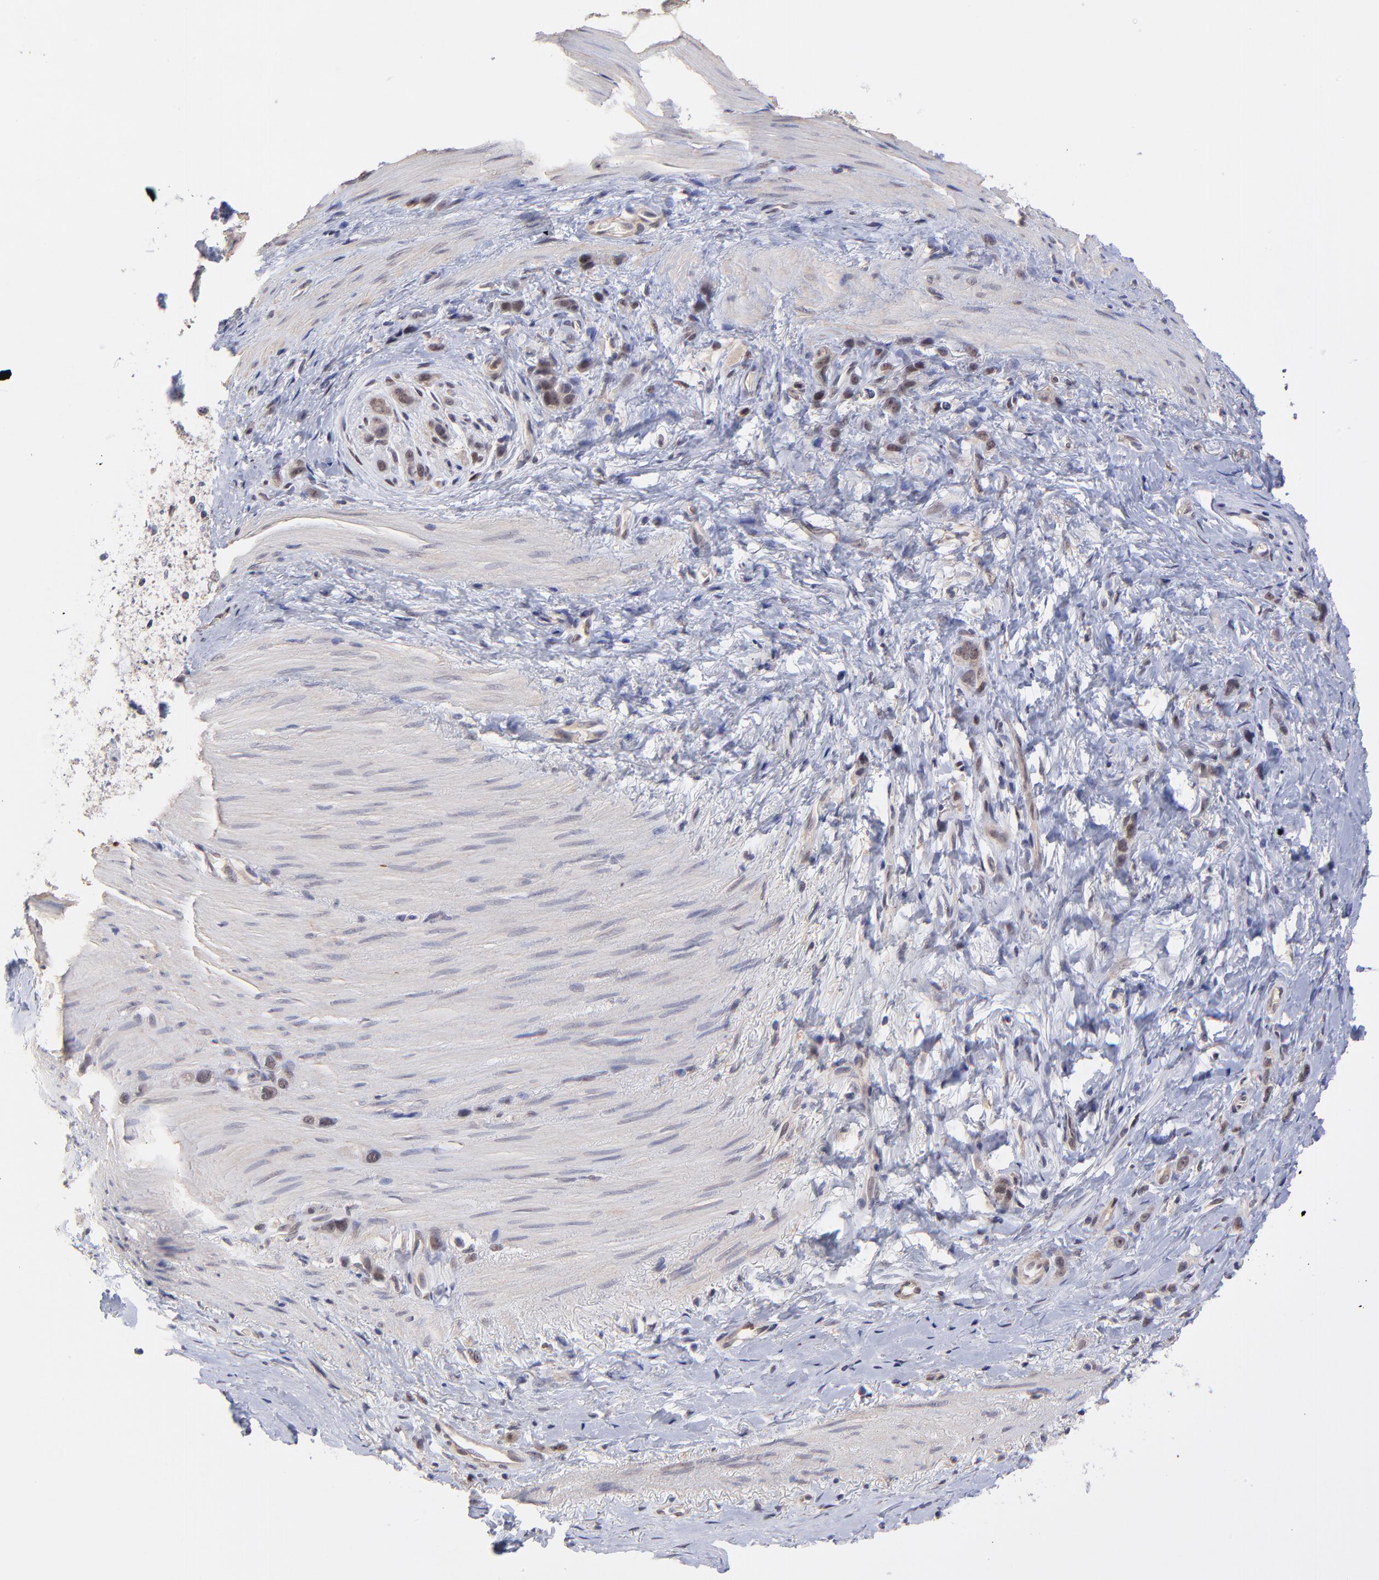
{"staining": {"intensity": "weak", "quantity": ">75%", "location": "cytoplasmic/membranous"}, "tissue": "stomach cancer", "cell_type": "Tumor cells", "image_type": "cancer", "snomed": [{"axis": "morphology", "description": "Normal tissue, NOS"}, {"axis": "morphology", "description": "Adenocarcinoma, NOS"}, {"axis": "morphology", "description": "Adenocarcinoma, High grade"}, {"axis": "topography", "description": "Stomach, upper"}, {"axis": "topography", "description": "Stomach"}], "caption": "Human stomach cancer (high-grade adenocarcinoma) stained with a protein marker shows weak staining in tumor cells.", "gene": "UBE2E3", "patient": {"sex": "female", "age": 65}}